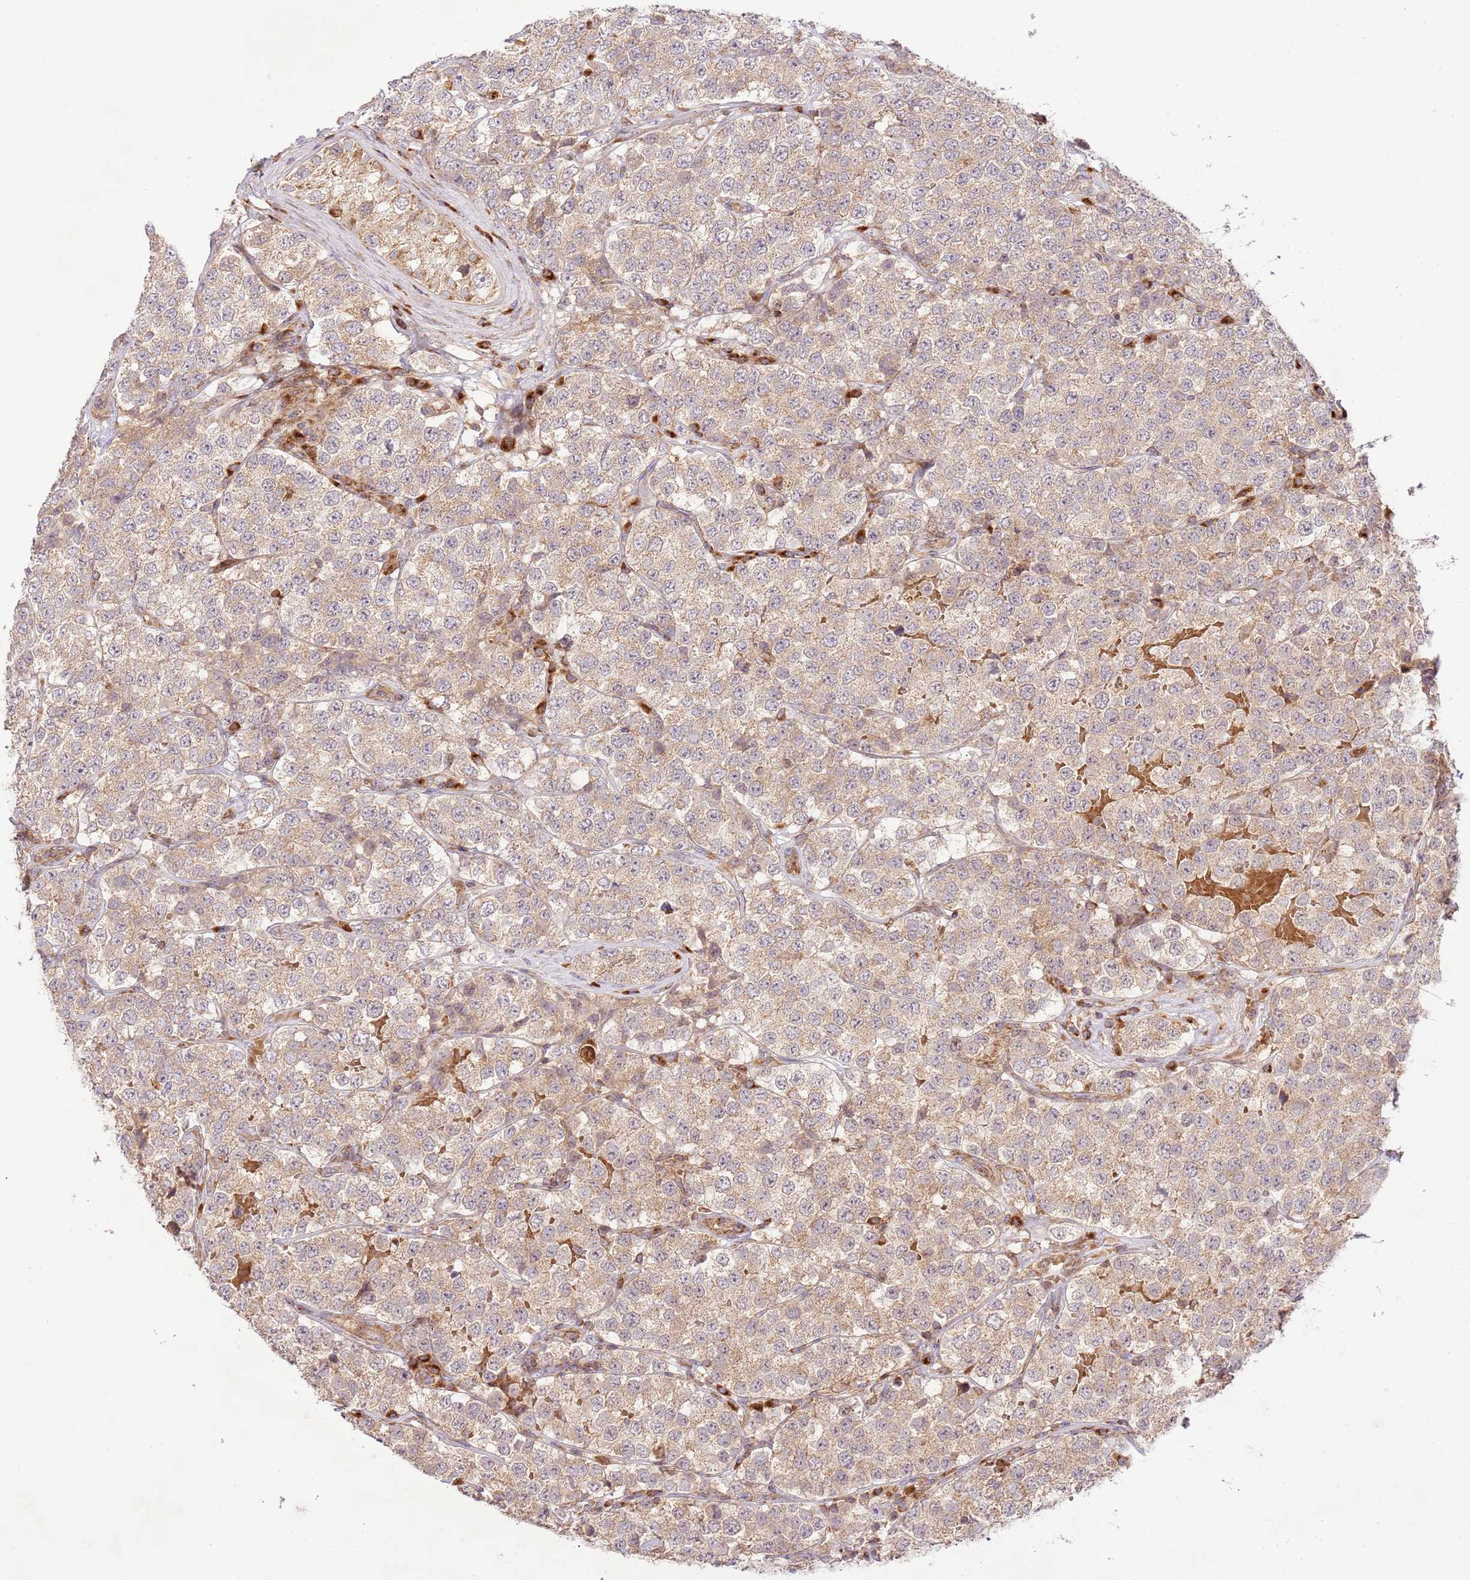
{"staining": {"intensity": "weak", "quantity": "25%-75%", "location": "cytoplasmic/membranous"}, "tissue": "testis cancer", "cell_type": "Tumor cells", "image_type": "cancer", "snomed": [{"axis": "morphology", "description": "Seminoma, NOS"}, {"axis": "topography", "description": "Testis"}], "caption": "Seminoma (testis) stained with a brown dye demonstrates weak cytoplasmic/membranous positive positivity in approximately 25%-75% of tumor cells.", "gene": "SPATA2L", "patient": {"sex": "male", "age": 34}}